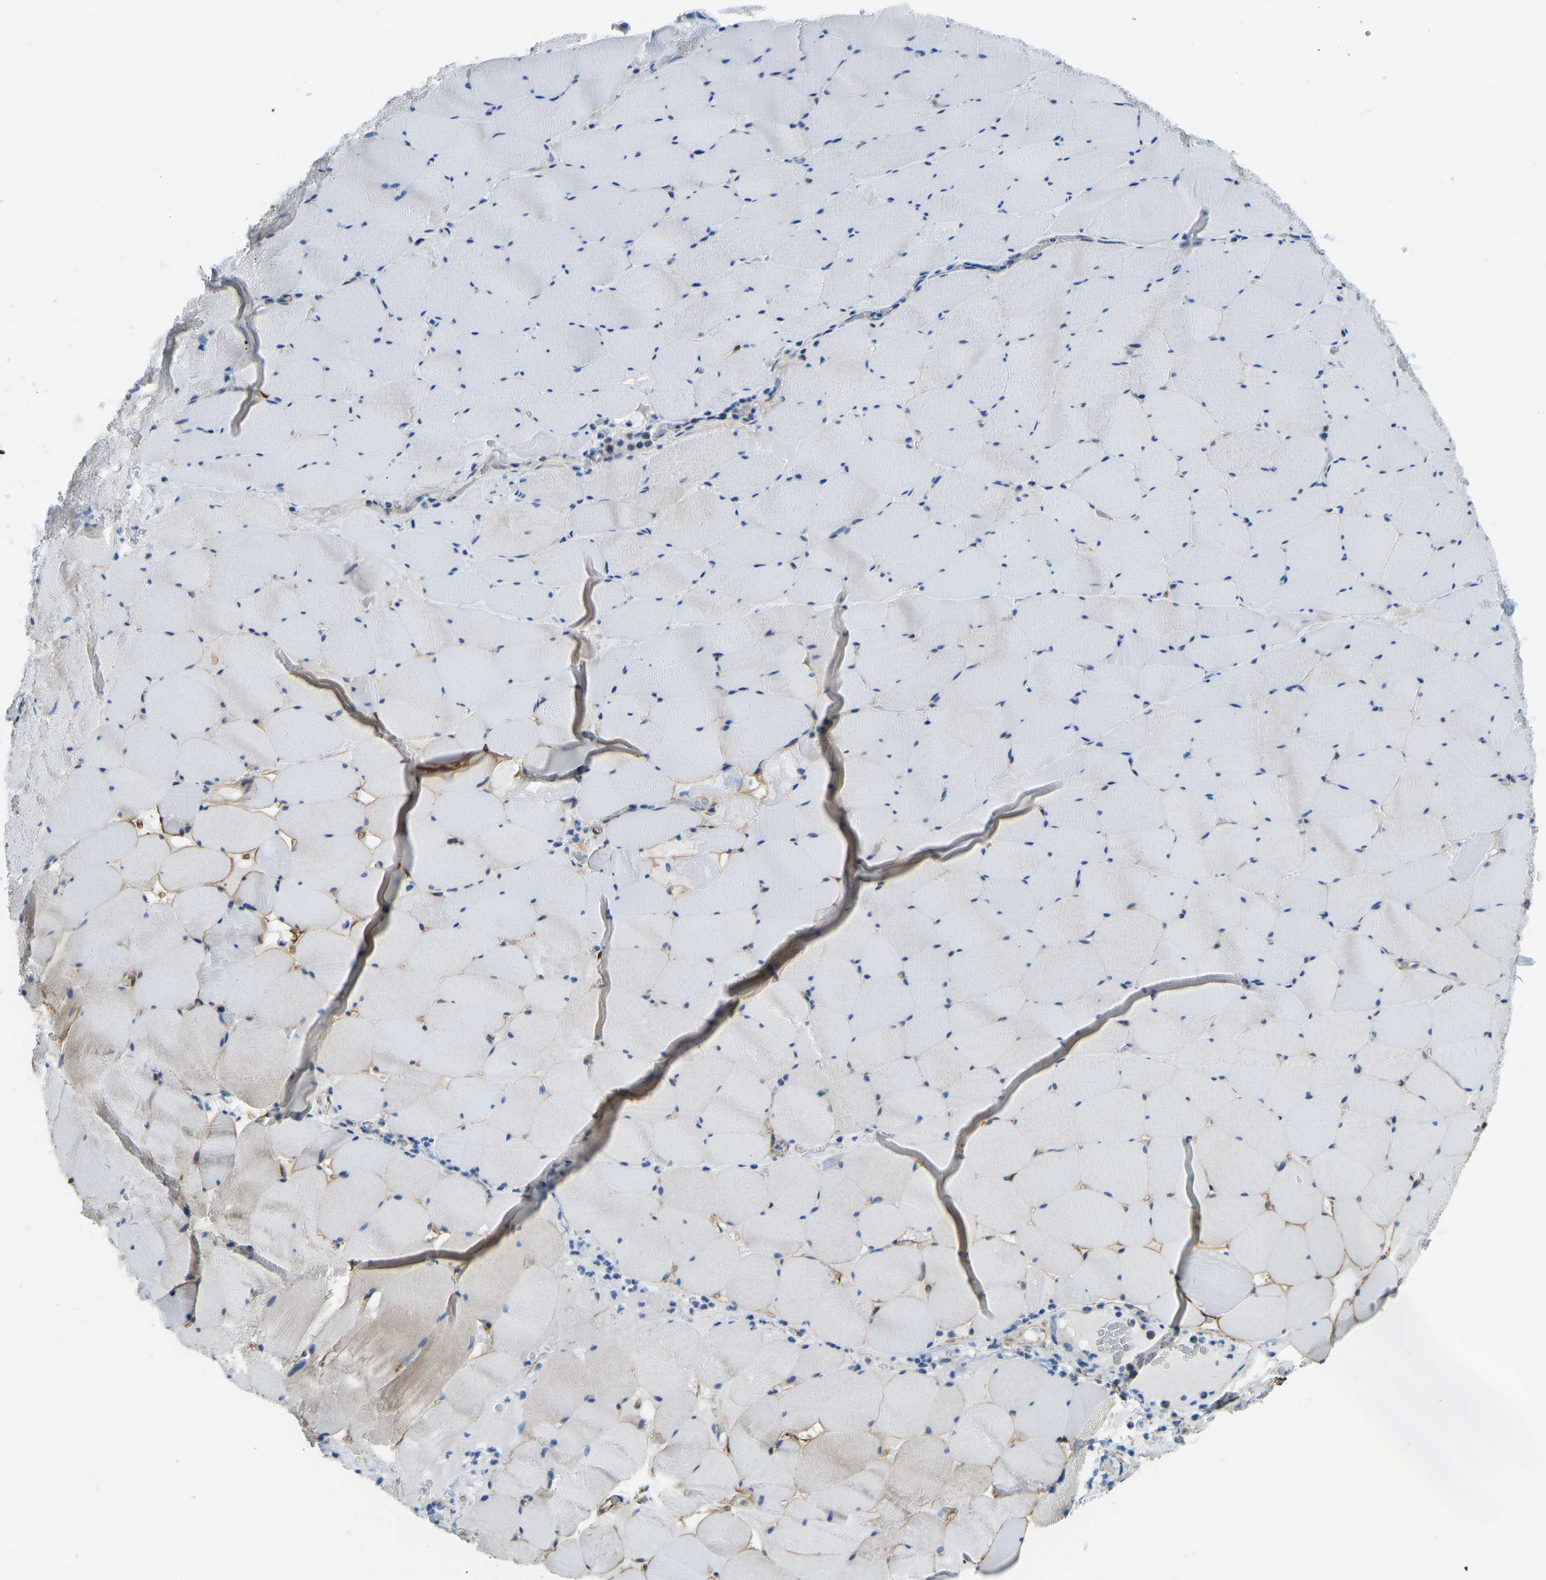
{"staining": {"intensity": "weak", "quantity": "25%-75%", "location": "cytoplasmic/membranous"}, "tissue": "skeletal muscle", "cell_type": "Myocytes", "image_type": "normal", "snomed": [{"axis": "morphology", "description": "Normal tissue, NOS"}, {"axis": "topography", "description": "Skeletal muscle"}], "caption": "The histopathology image demonstrates immunohistochemical staining of unremarkable skeletal muscle. There is weak cytoplasmic/membranous staining is seen in approximately 25%-75% of myocytes. (IHC, brightfield microscopy, high magnification).", "gene": "COL15A1", "patient": {"sex": "male", "age": 62}}